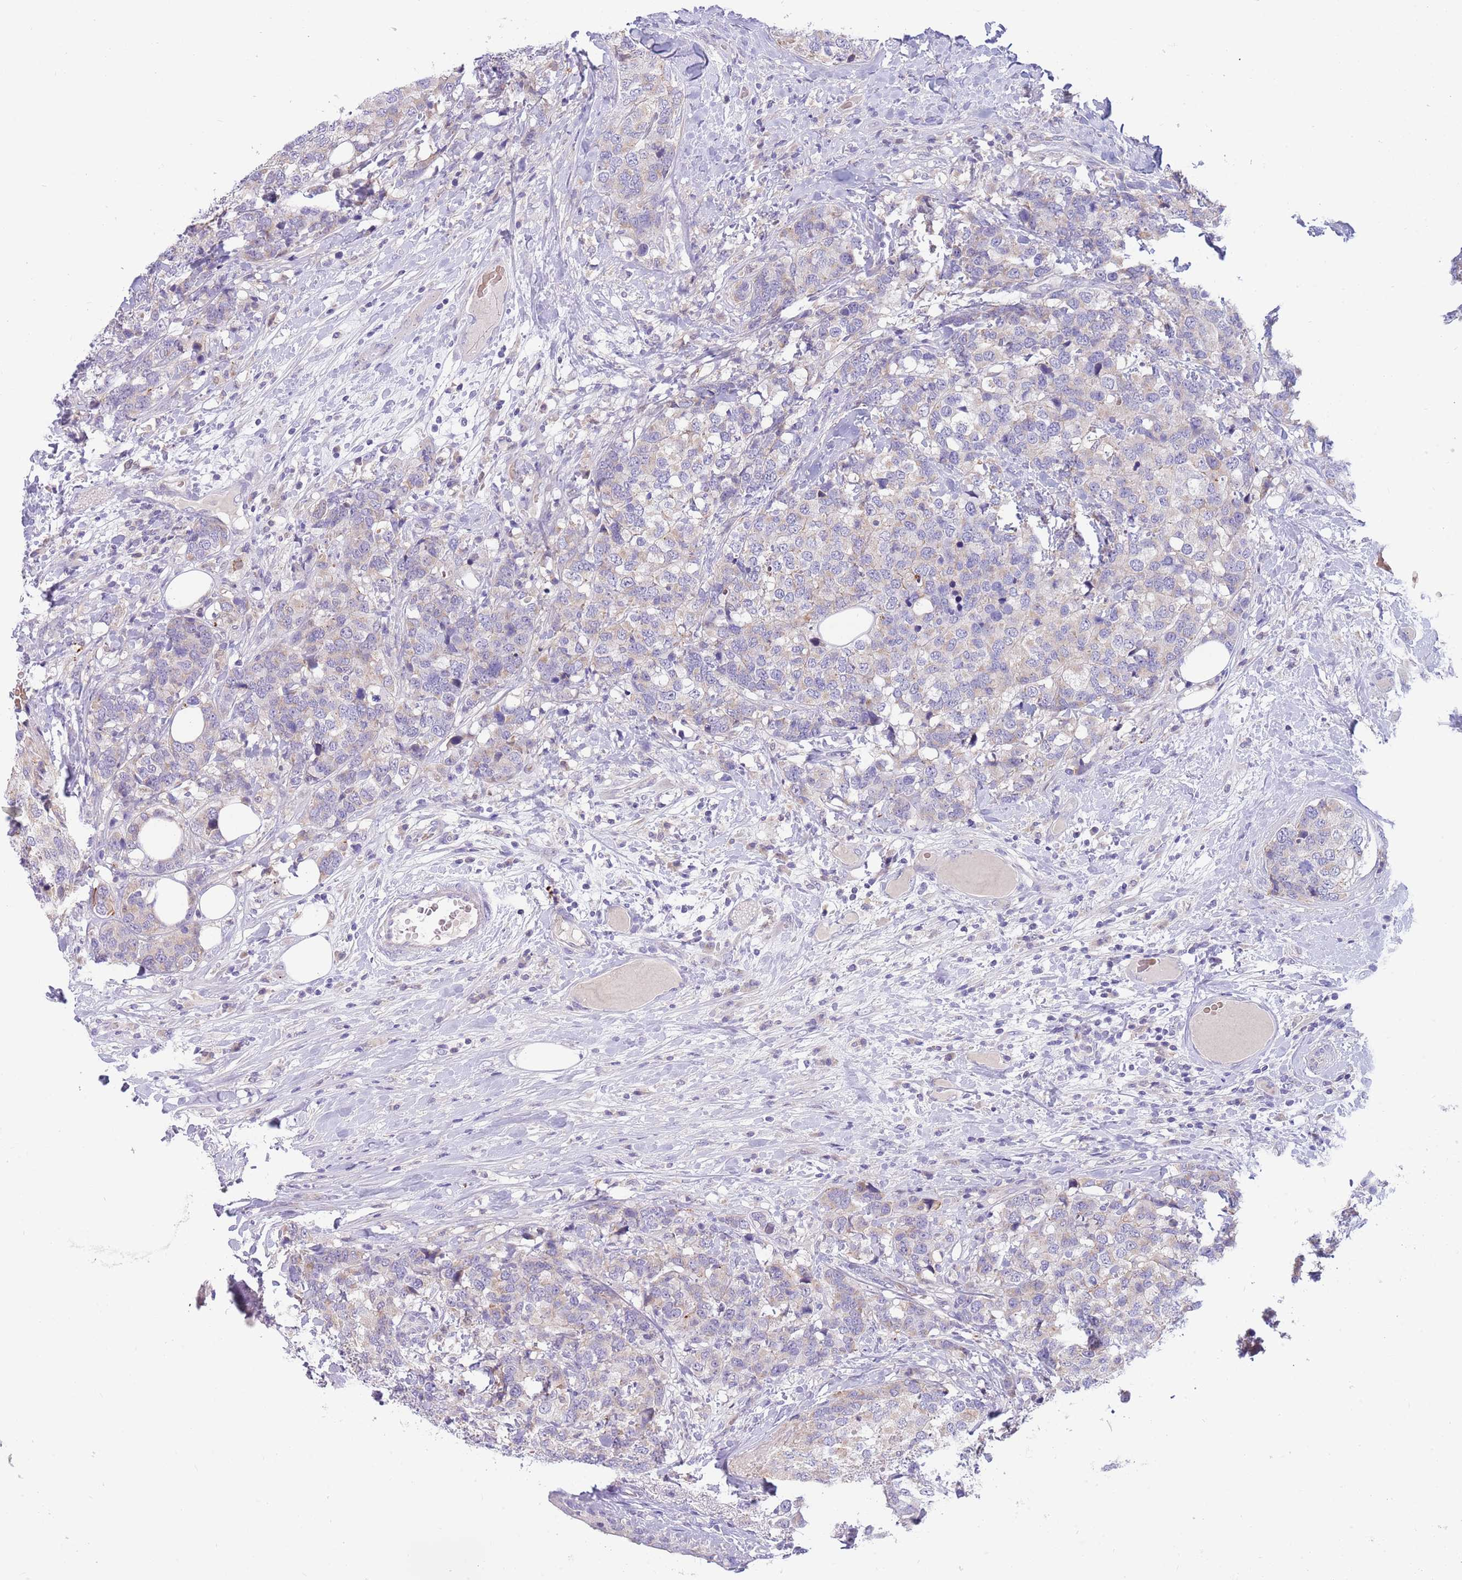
{"staining": {"intensity": "weak", "quantity": "<25%", "location": "cytoplasmic/membranous"}, "tissue": "breast cancer", "cell_type": "Tumor cells", "image_type": "cancer", "snomed": [{"axis": "morphology", "description": "Lobular carcinoma"}, {"axis": "topography", "description": "Breast"}], "caption": "Tumor cells are negative for brown protein staining in breast cancer.", "gene": "DDHD1", "patient": {"sex": "female", "age": 59}}